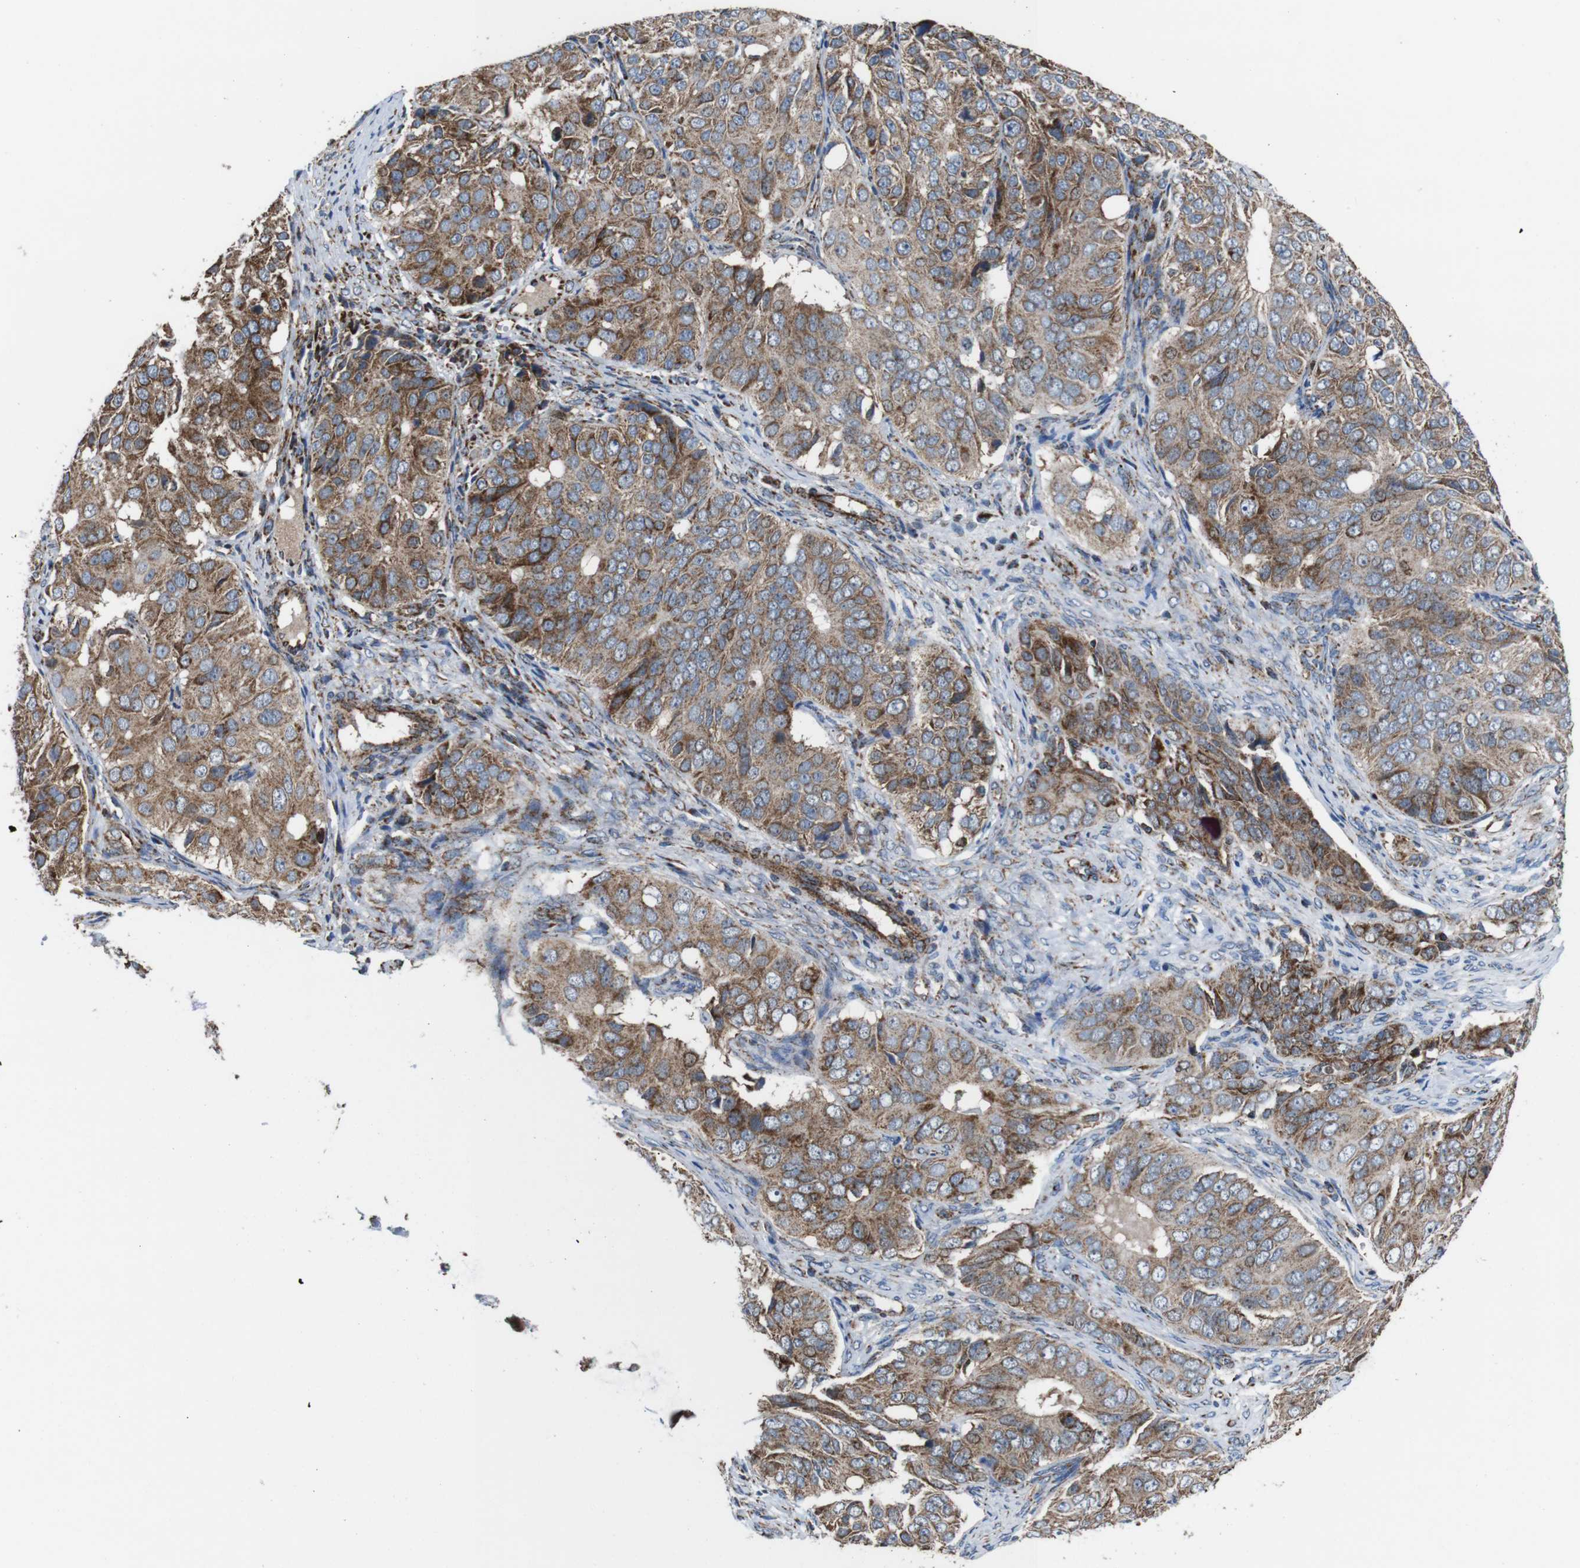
{"staining": {"intensity": "moderate", "quantity": "25%-75%", "location": "cytoplasmic/membranous"}, "tissue": "ovarian cancer", "cell_type": "Tumor cells", "image_type": "cancer", "snomed": [{"axis": "morphology", "description": "Carcinoma, endometroid"}, {"axis": "topography", "description": "Ovary"}], "caption": "Protein analysis of ovarian cancer tissue exhibits moderate cytoplasmic/membranous staining in approximately 25%-75% of tumor cells. Ihc stains the protein in brown and the nuclei are stained blue.", "gene": "HK1", "patient": {"sex": "female", "age": 51}}